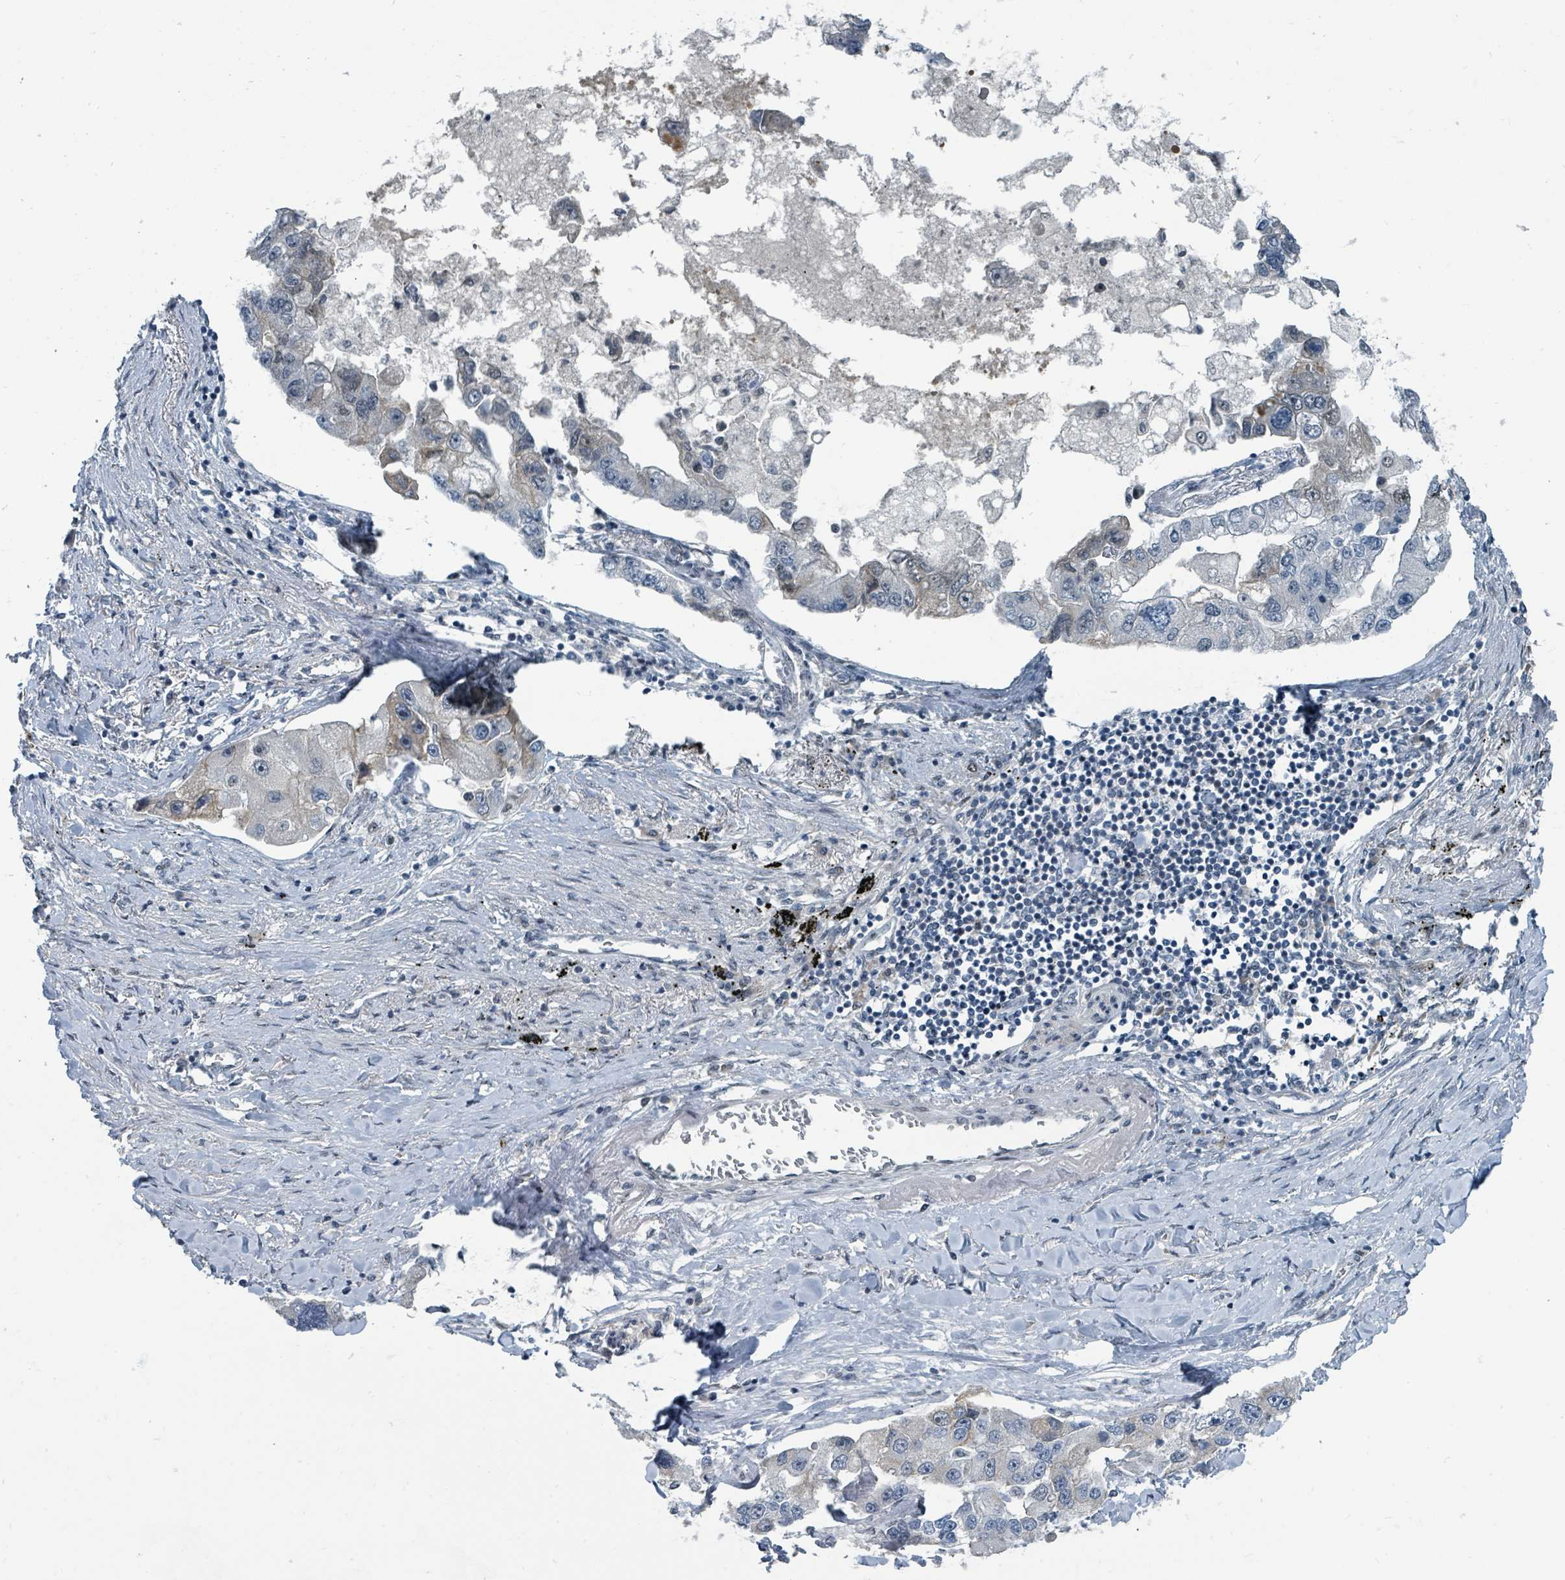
{"staining": {"intensity": "negative", "quantity": "none", "location": "none"}, "tissue": "lung cancer", "cell_type": "Tumor cells", "image_type": "cancer", "snomed": [{"axis": "morphology", "description": "Adenocarcinoma, NOS"}, {"axis": "topography", "description": "Lung"}], "caption": "There is no significant positivity in tumor cells of adenocarcinoma (lung).", "gene": "UCK1", "patient": {"sex": "female", "age": 54}}